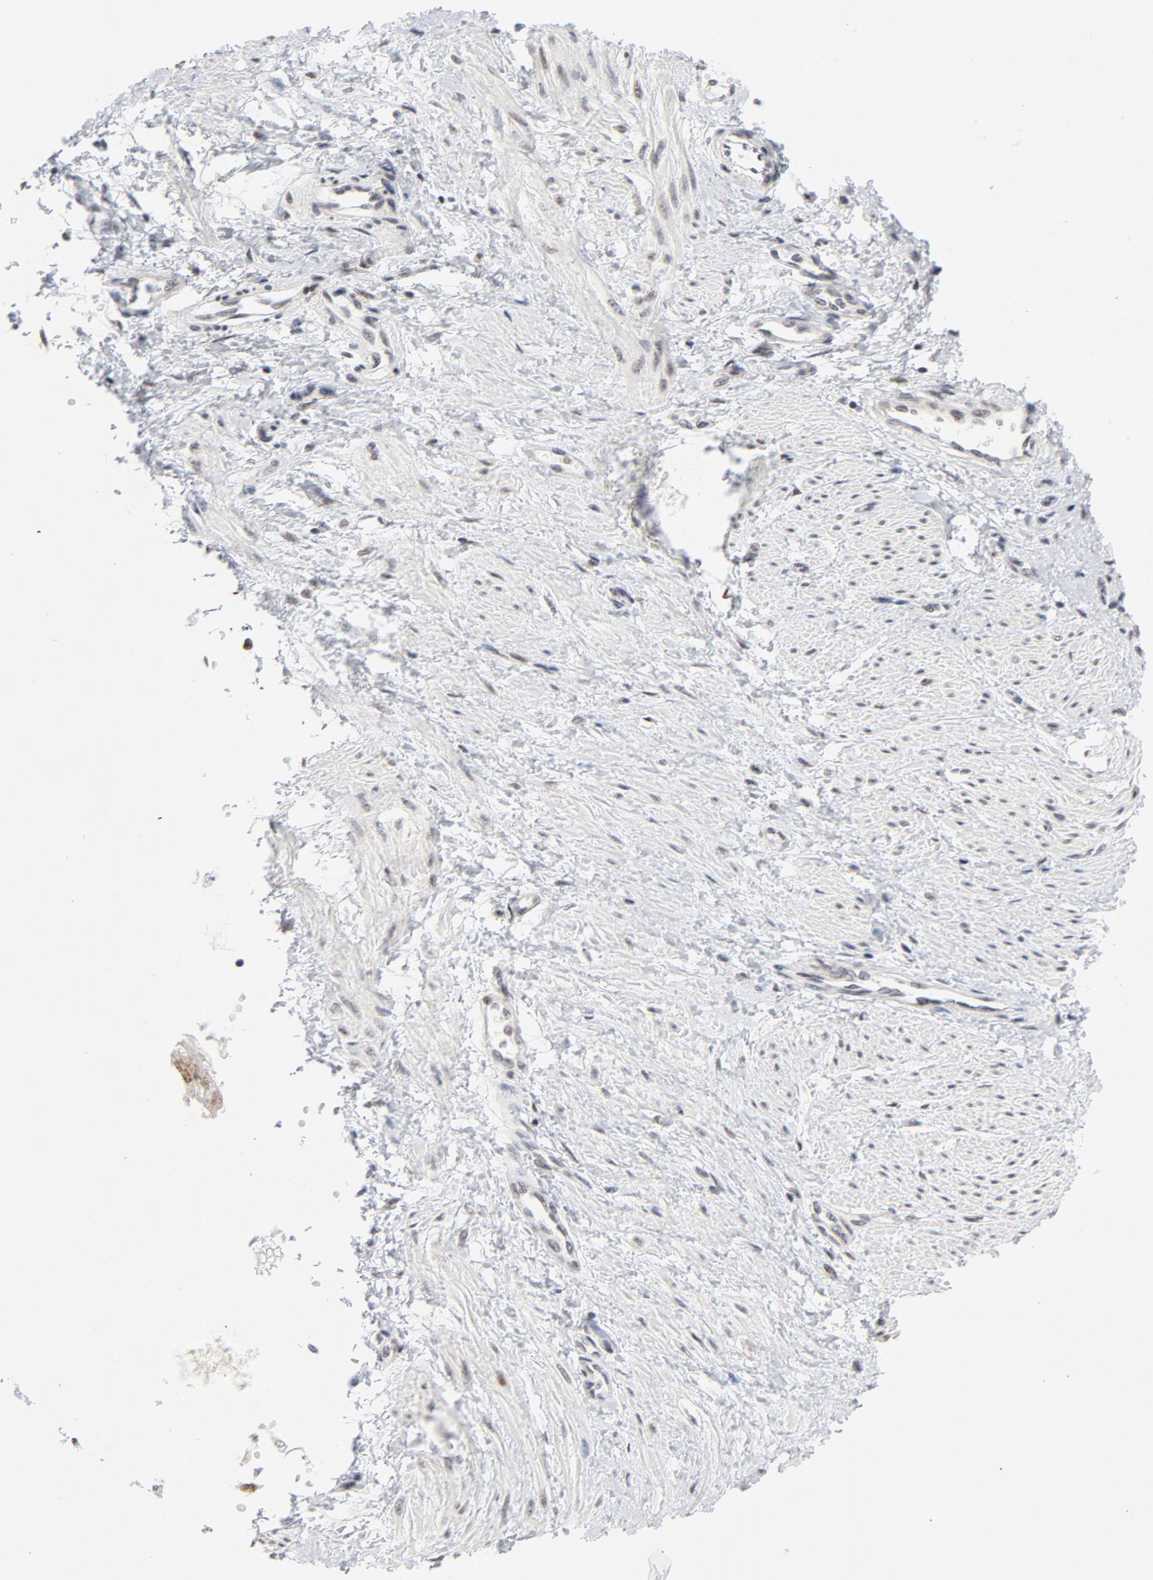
{"staining": {"intensity": "moderate", "quantity": ">75%", "location": "nuclear"}, "tissue": "smooth muscle", "cell_type": "Smooth muscle cells", "image_type": "normal", "snomed": [{"axis": "morphology", "description": "Normal tissue, NOS"}, {"axis": "topography", "description": "Smooth muscle"}, {"axis": "topography", "description": "Uterus"}], "caption": "Protein staining of benign smooth muscle exhibits moderate nuclear staining in approximately >75% of smooth muscle cells.", "gene": "RFC4", "patient": {"sex": "female", "age": 39}}